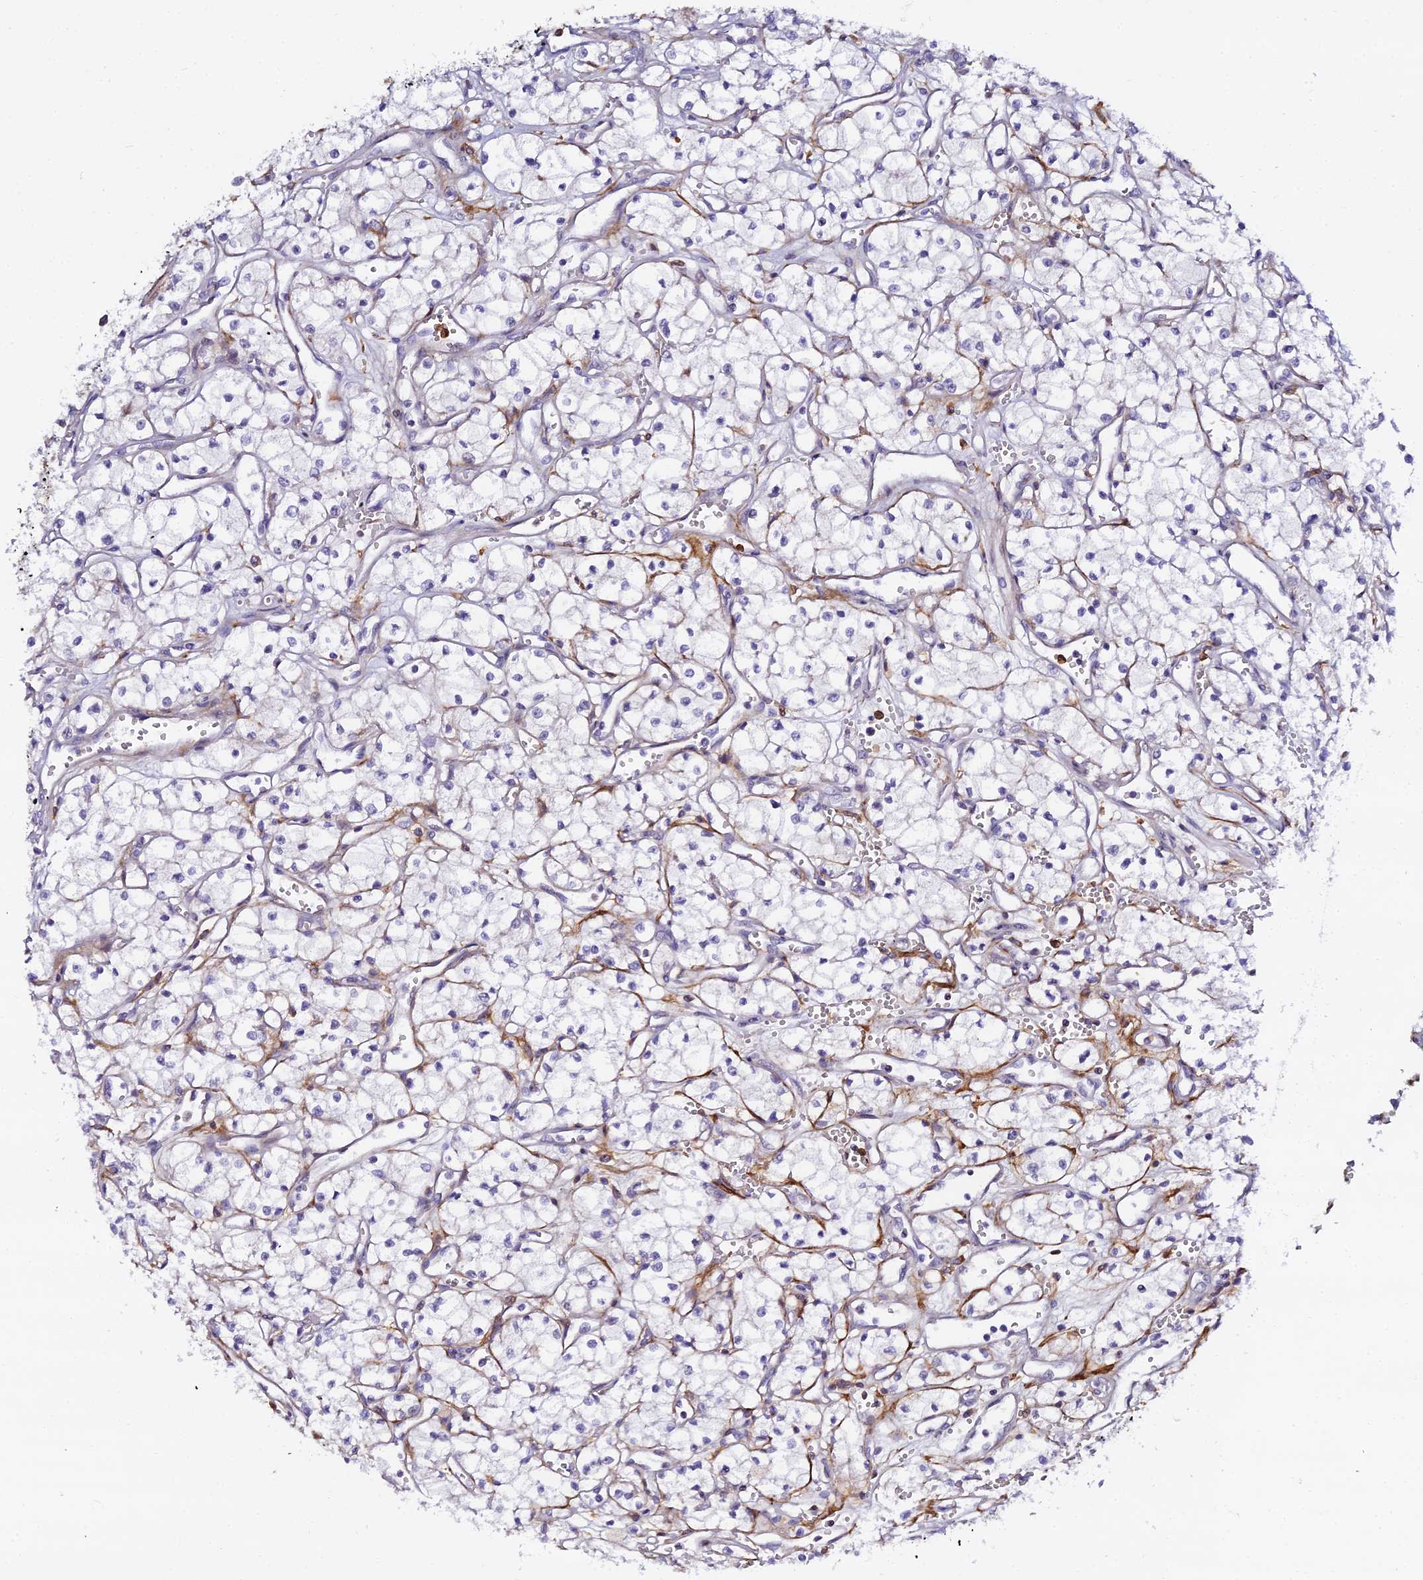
{"staining": {"intensity": "negative", "quantity": "none", "location": "none"}, "tissue": "renal cancer", "cell_type": "Tumor cells", "image_type": "cancer", "snomed": [{"axis": "morphology", "description": "Adenocarcinoma, NOS"}, {"axis": "topography", "description": "Kidney"}], "caption": "Renal cancer (adenocarcinoma) was stained to show a protein in brown. There is no significant expression in tumor cells. (Immunohistochemistry (ihc), brightfield microscopy, high magnification).", "gene": "IL4I1", "patient": {"sex": "male", "age": 59}}